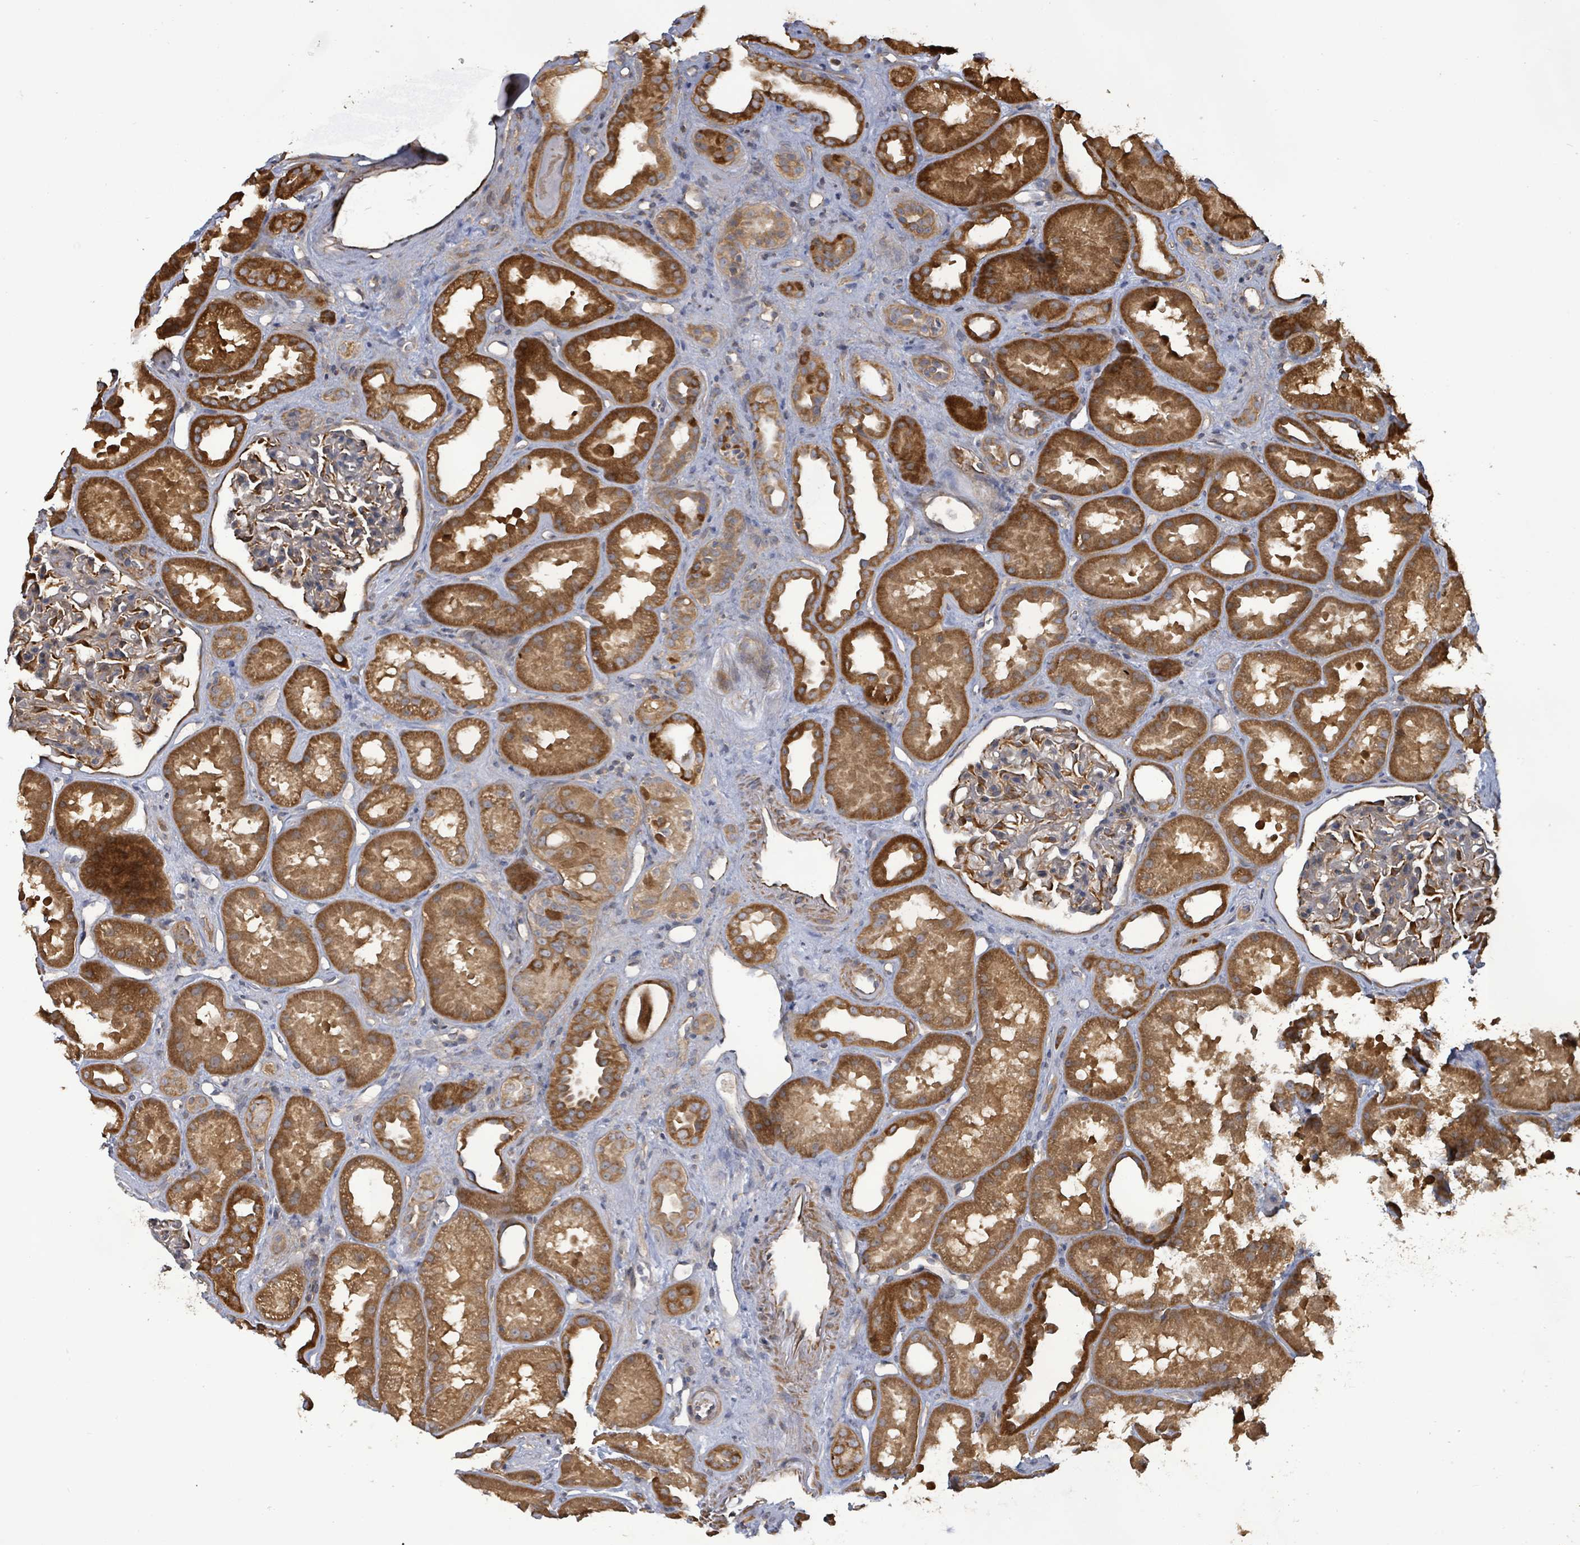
{"staining": {"intensity": "moderate", "quantity": "25%-75%", "location": "cytoplasmic/membranous"}, "tissue": "kidney", "cell_type": "Cells in glomeruli", "image_type": "normal", "snomed": [{"axis": "morphology", "description": "Normal tissue, NOS"}, {"axis": "topography", "description": "Kidney"}], "caption": "Cells in glomeruli show moderate cytoplasmic/membranous positivity in about 25%-75% of cells in unremarkable kidney. The staining is performed using DAB brown chromogen to label protein expression. The nuclei are counter-stained blue using hematoxylin.", "gene": "KBTBD11", "patient": {"sex": "male", "age": 61}}